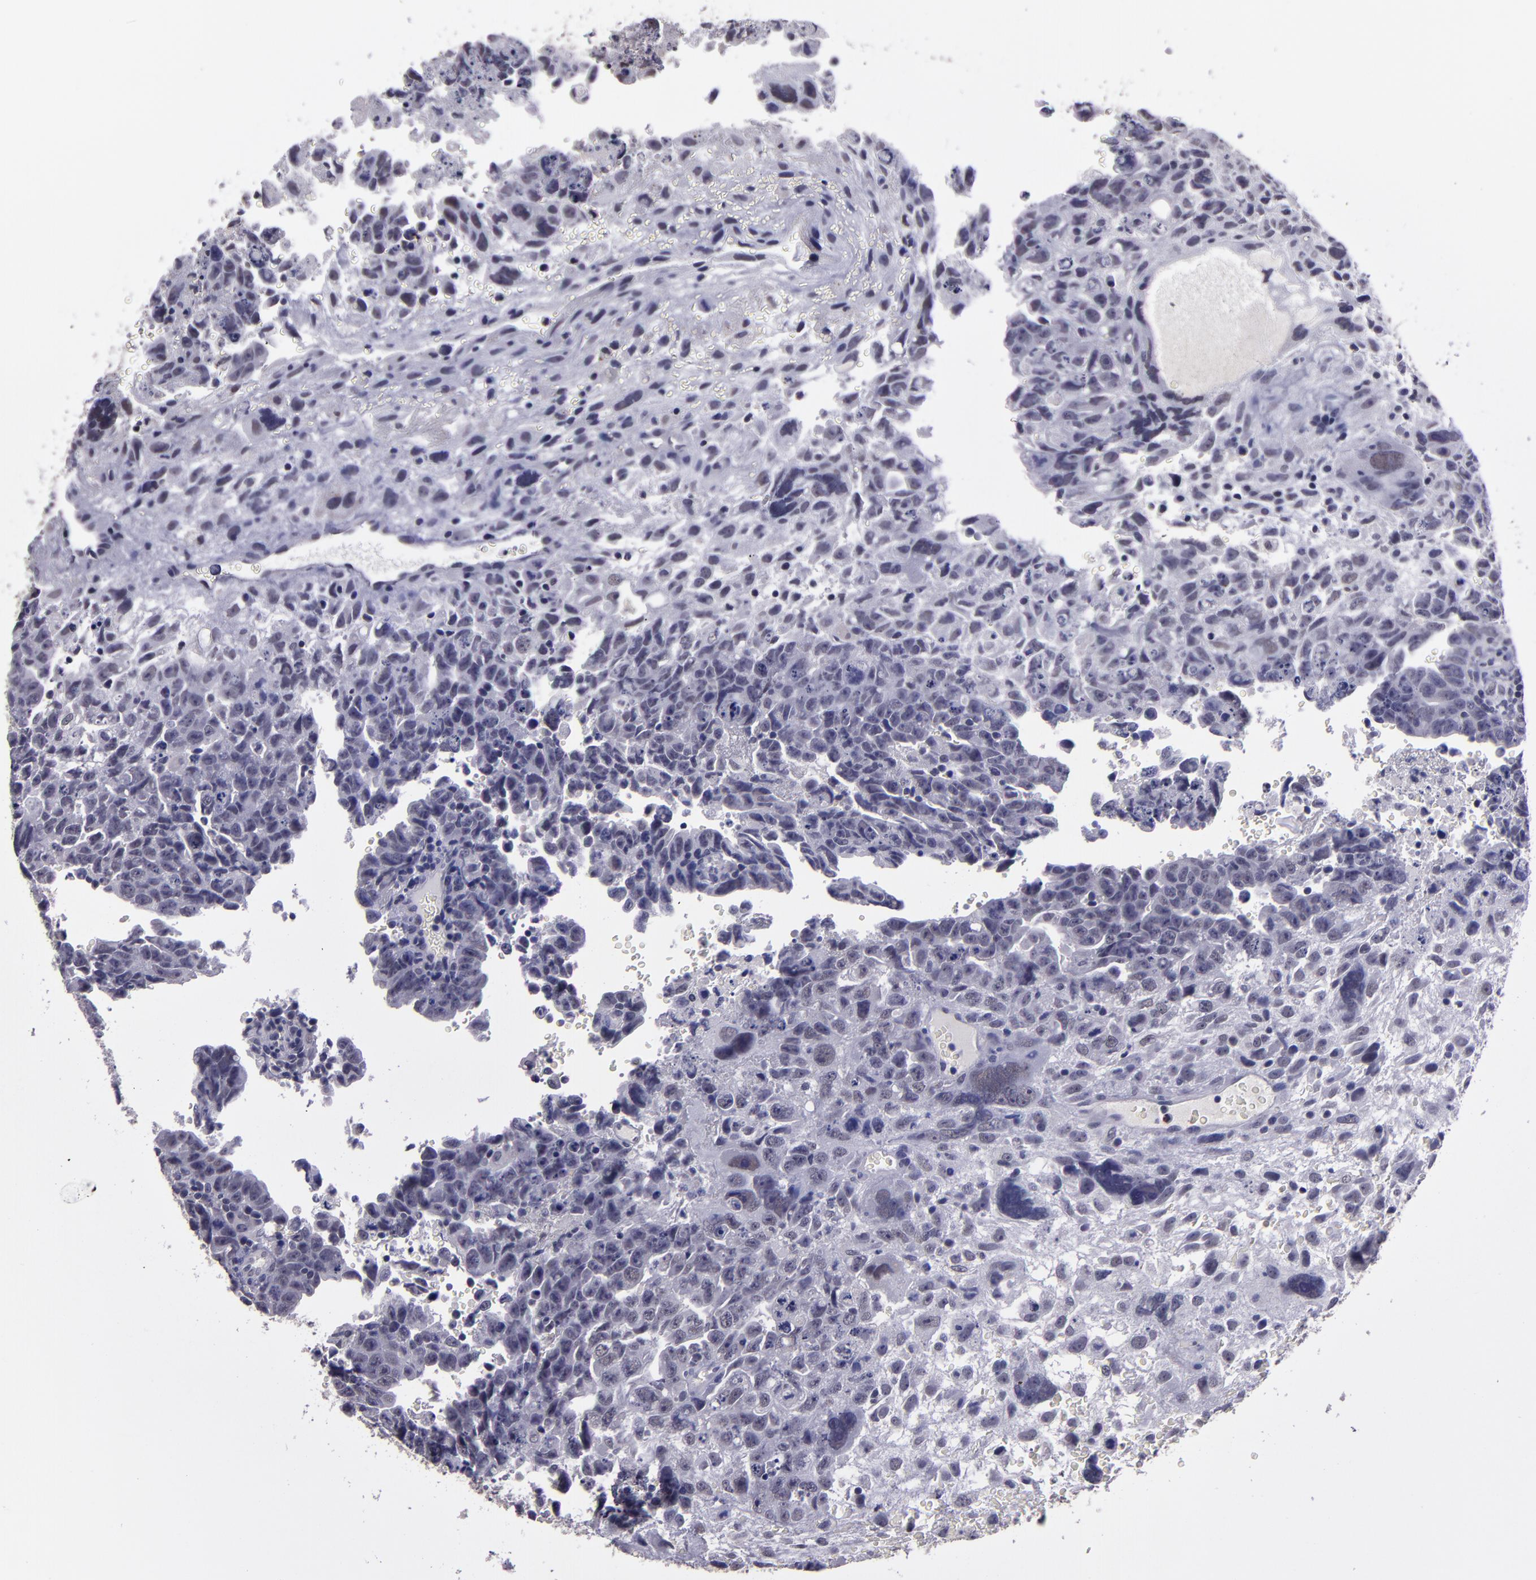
{"staining": {"intensity": "negative", "quantity": "none", "location": "none"}, "tissue": "testis cancer", "cell_type": "Tumor cells", "image_type": "cancer", "snomed": [{"axis": "morphology", "description": "Carcinoma, Embryonal, NOS"}, {"axis": "topography", "description": "Testis"}], "caption": "Immunohistochemistry of human testis cancer (embryonal carcinoma) reveals no expression in tumor cells.", "gene": "CEBPE", "patient": {"sex": "male", "age": 28}}